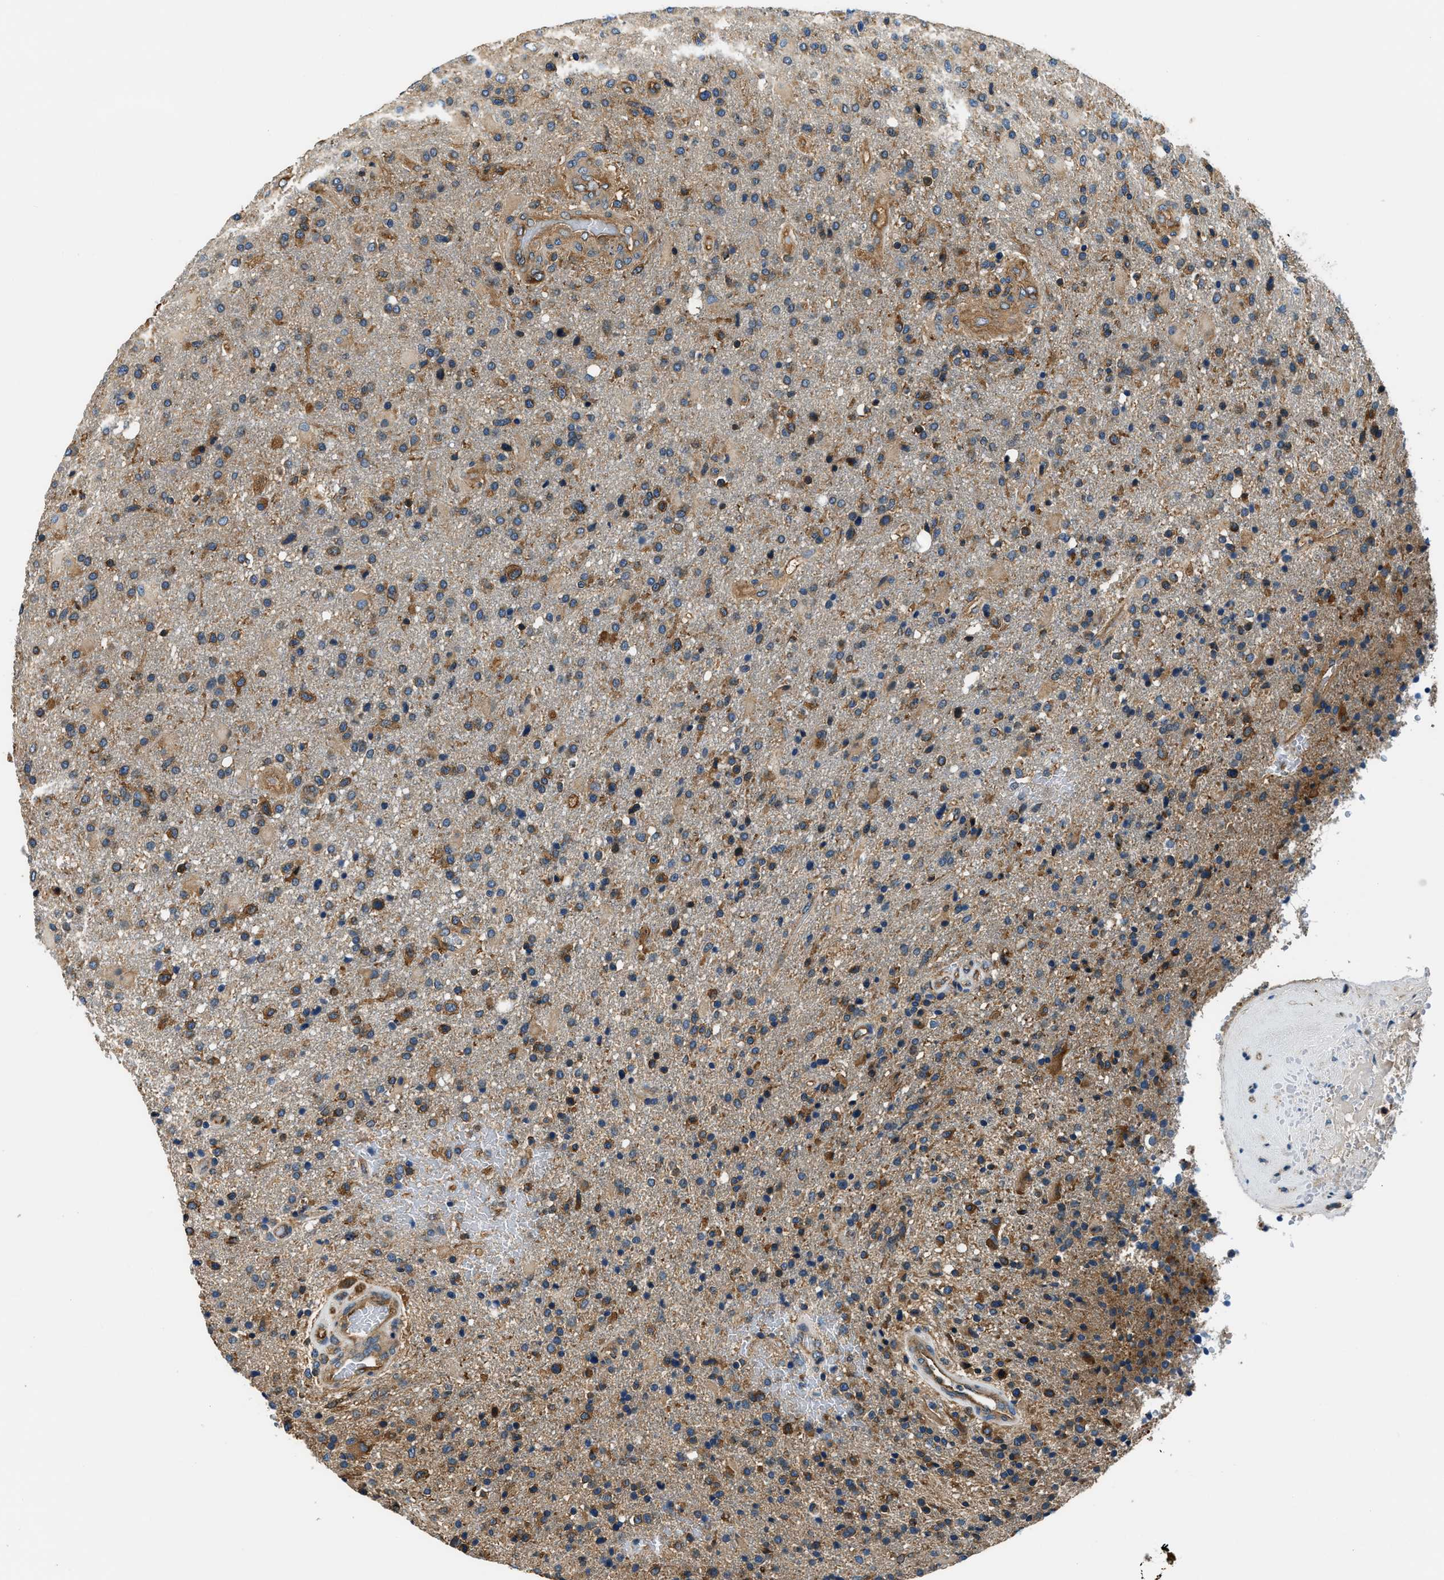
{"staining": {"intensity": "moderate", "quantity": ">75%", "location": "cytoplasmic/membranous"}, "tissue": "glioma", "cell_type": "Tumor cells", "image_type": "cancer", "snomed": [{"axis": "morphology", "description": "Glioma, malignant, High grade"}, {"axis": "topography", "description": "Brain"}], "caption": "An IHC photomicrograph of tumor tissue is shown. Protein staining in brown shows moderate cytoplasmic/membranous positivity in glioma within tumor cells. Using DAB (3,3'-diaminobenzidine) (brown) and hematoxylin (blue) stains, captured at high magnification using brightfield microscopy.", "gene": "EEA1", "patient": {"sex": "male", "age": 72}}